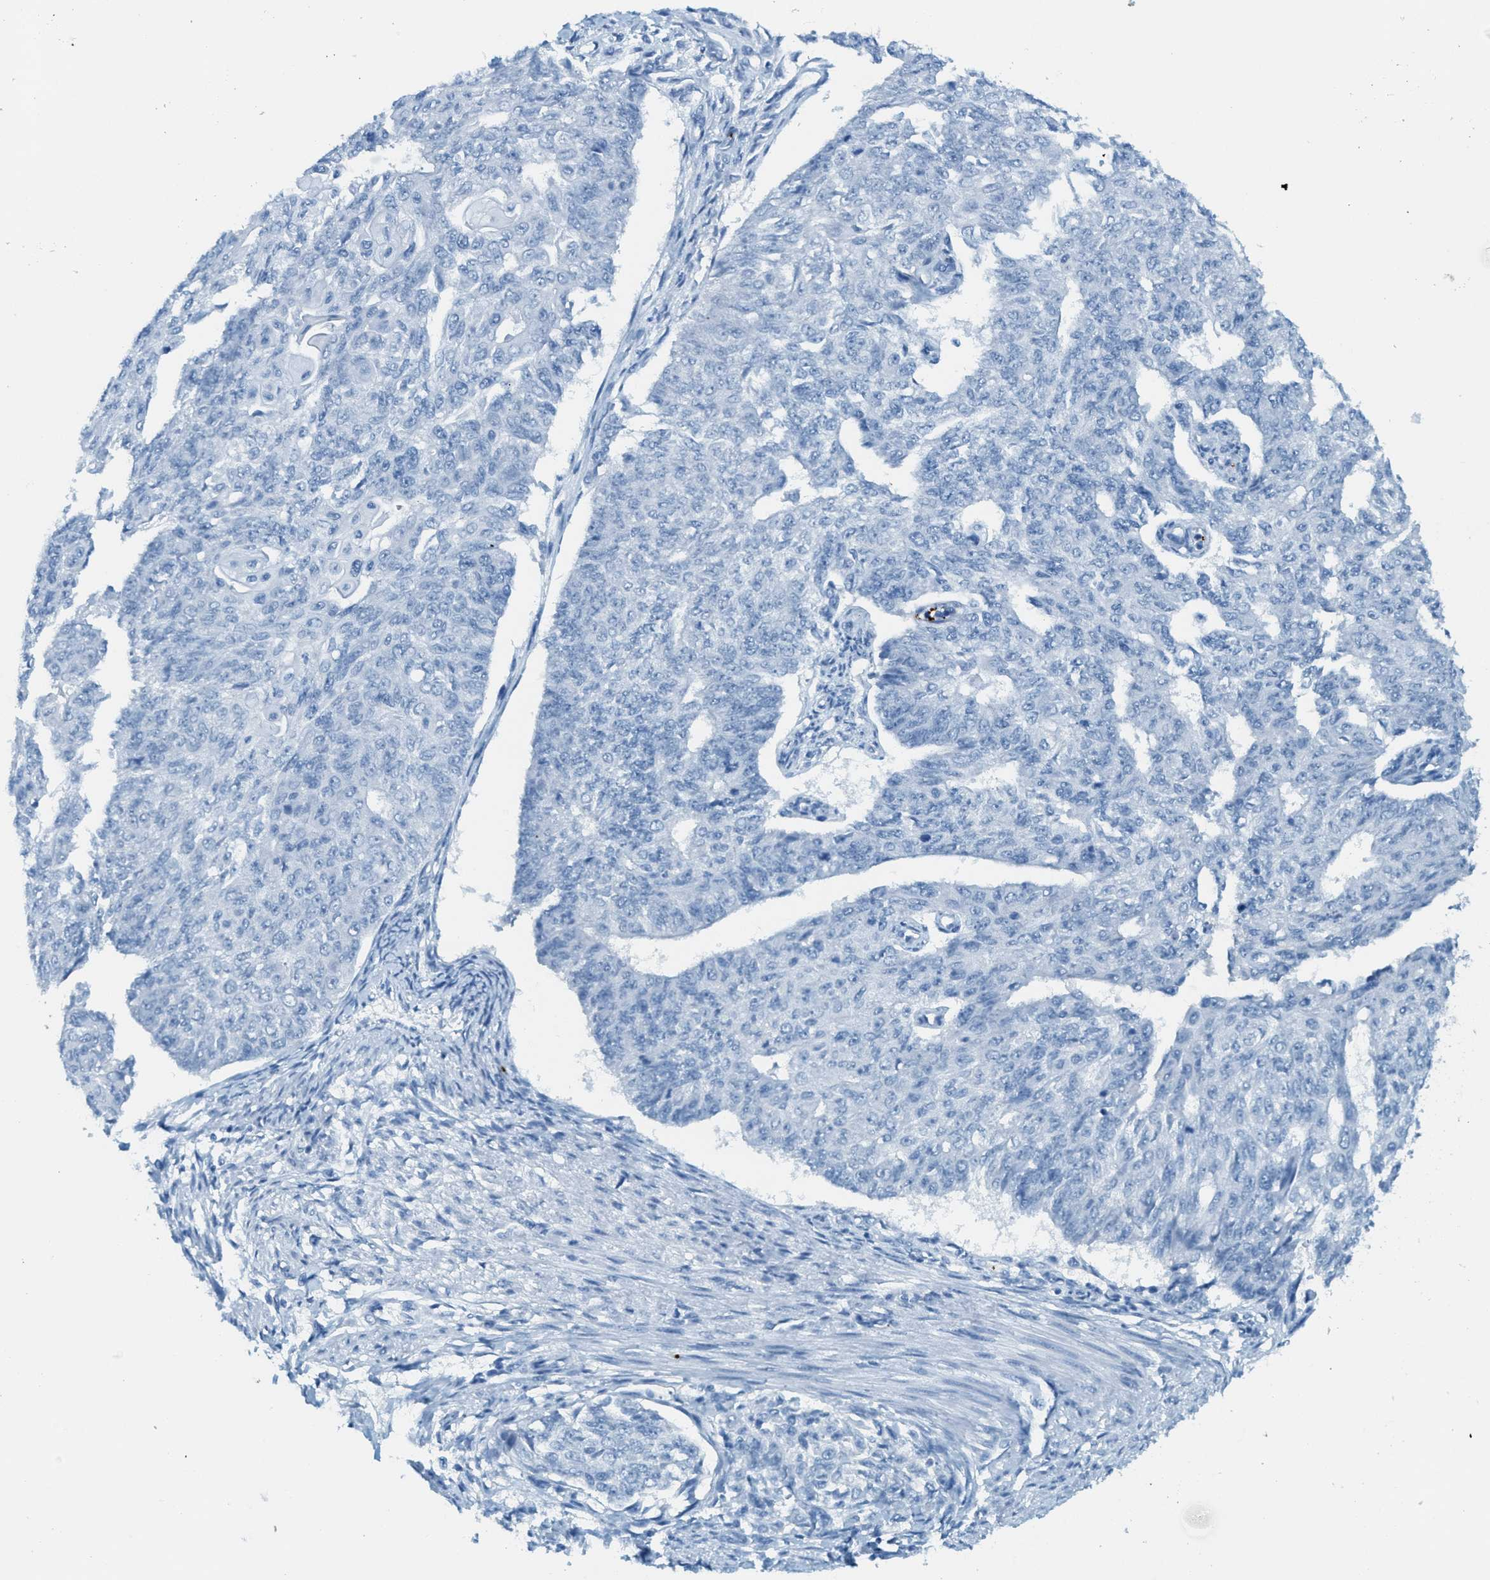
{"staining": {"intensity": "negative", "quantity": "none", "location": "none"}, "tissue": "endometrial cancer", "cell_type": "Tumor cells", "image_type": "cancer", "snomed": [{"axis": "morphology", "description": "Adenocarcinoma, NOS"}, {"axis": "topography", "description": "Endometrium"}], "caption": "IHC photomicrograph of endometrial cancer stained for a protein (brown), which shows no staining in tumor cells.", "gene": "PPBP", "patient": {"sex": "female", "age": 32}}